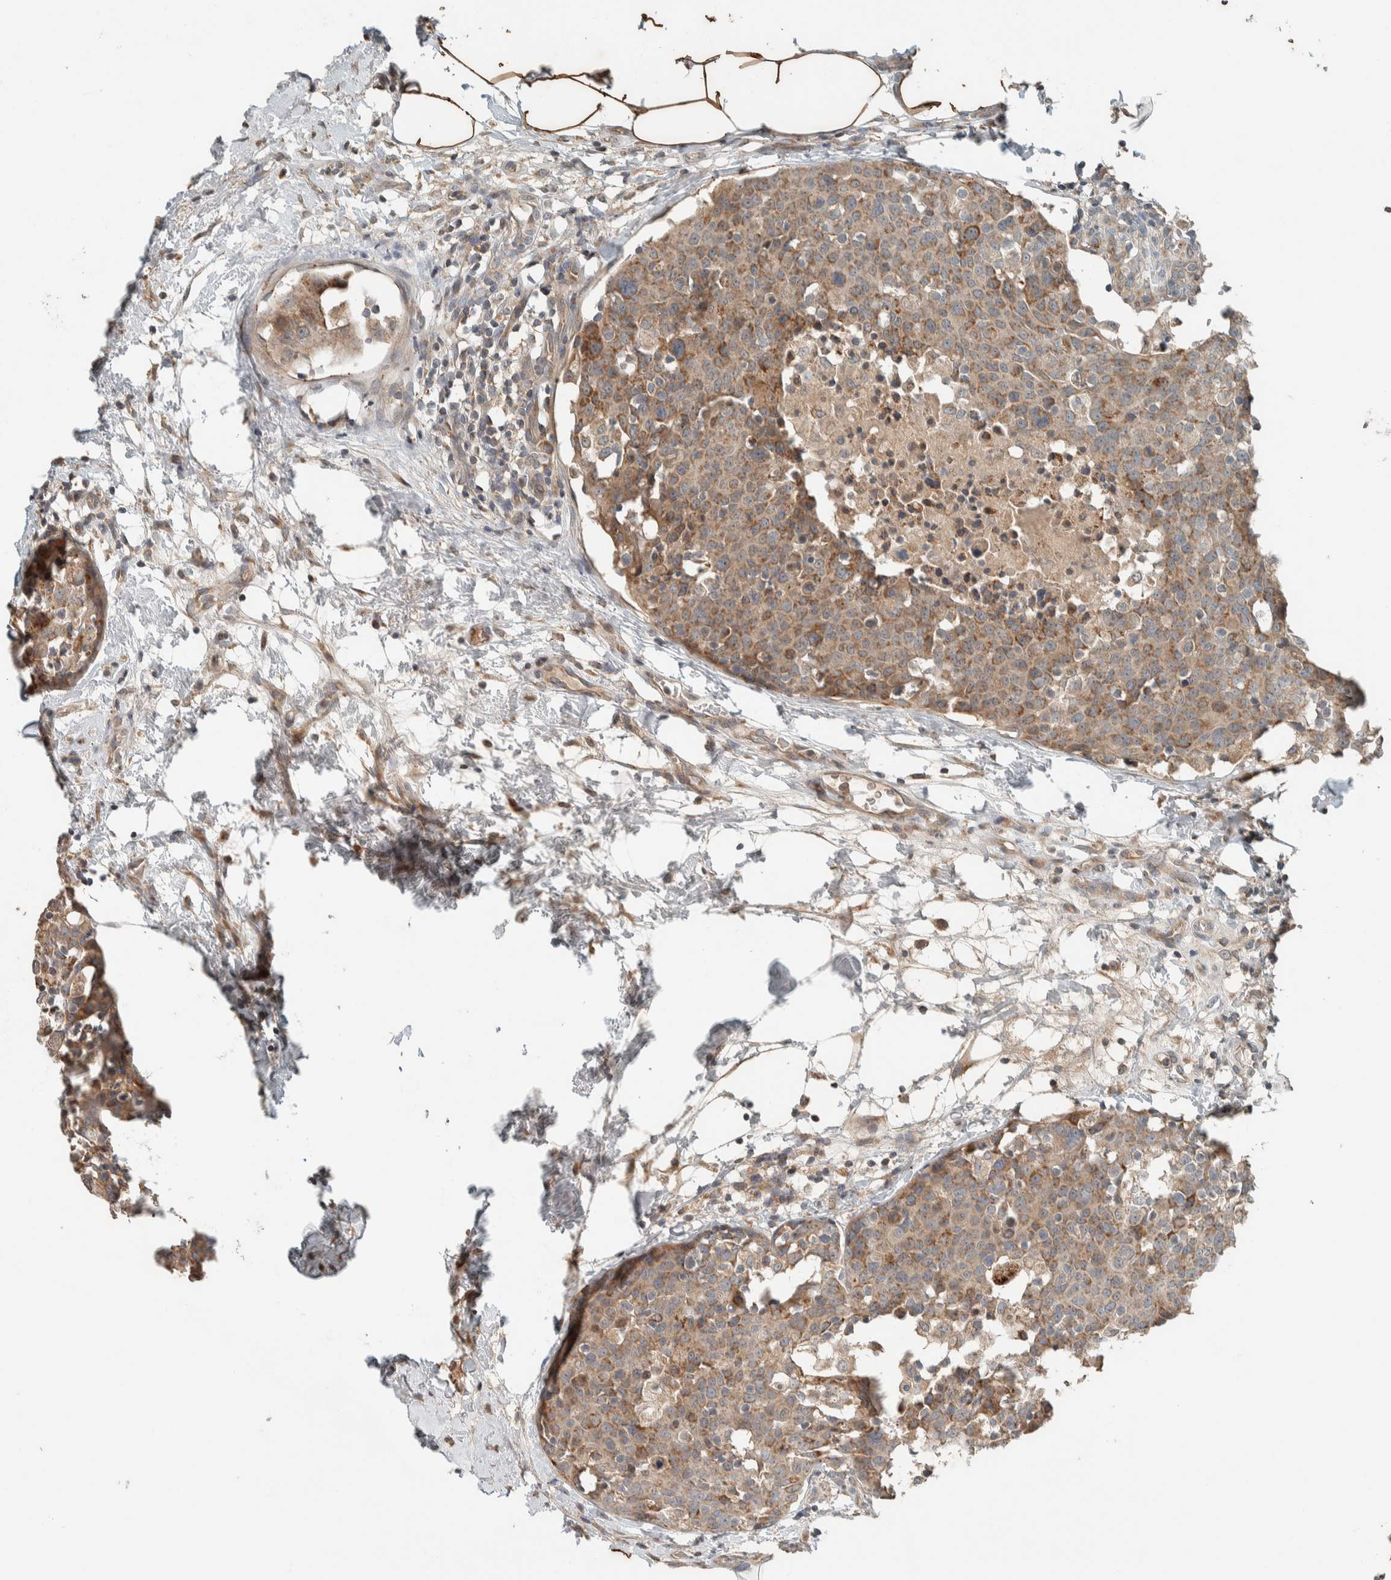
{"staining": {"intensity": "moderate", "quantity": ">75%", "location": "cytoplasmic/membranous"}, "tissue": "breast cancer", "cell_type": "Tumor cells", "image_type": "cancer", "snomed": [{"axis": "morphology", "description": "Normal tissue, NOS"}, {"axis": "morphology", "description": "Duct carcinoma"}, {"axis": "topography", "description": "Breast"}], "caption": "This image reveals invasive ductal carcinoma (breast) stained with immunohistochemistry (IHC) to label a protein in brown. The cytoplasmic/membranous of tumor cells show moderate positivity for the protein. Nuclei are counter-stained blue.", "gene": "NBR1", "patient": {"sex": "female", "age": 37}}